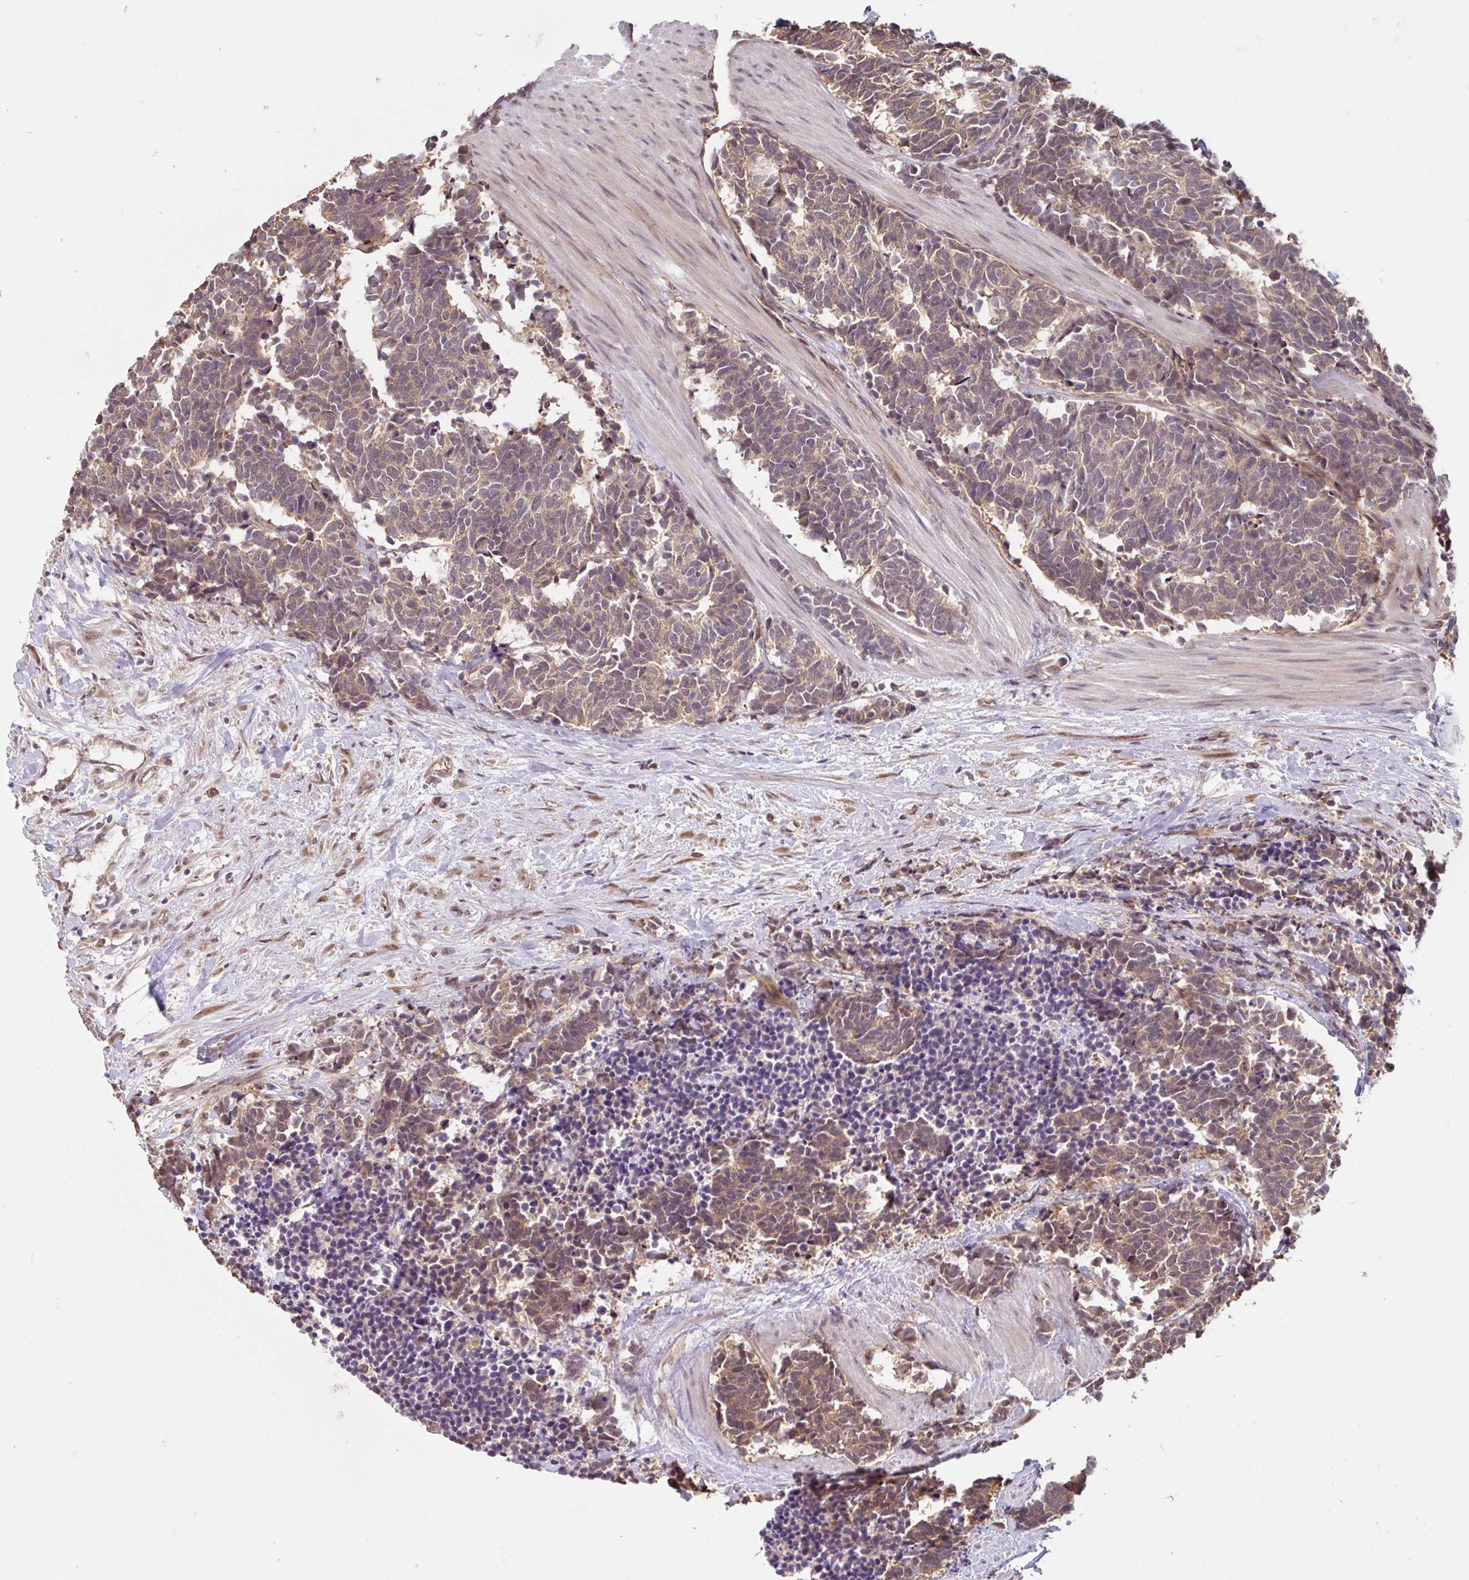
{"staining": {"intensity": "moderate", "quantity": ">75%", "location": "cytoplasmic/membranous"}, "tissue": "carcinoid", "cell_type": "Tumor cells", "image_type": "cancer", "snomed": [{"axis": "morphology", "description": "Carcinoma, NOS"}, {"axis": "morphology", "description": "Carcinoid, malignant, NOS"}, {"axis": "topography", "description": "Prostate"}], "caption": "A histopathology image of carcinoid stained for a protein exhibits moderate cytoplasmic/membranous brown staining in tumor cells. (Brightfield microscopy of DAB IHC at high magnification).", "gene": "STYXL1", "patient": {"sex": "male", "age": 57}}